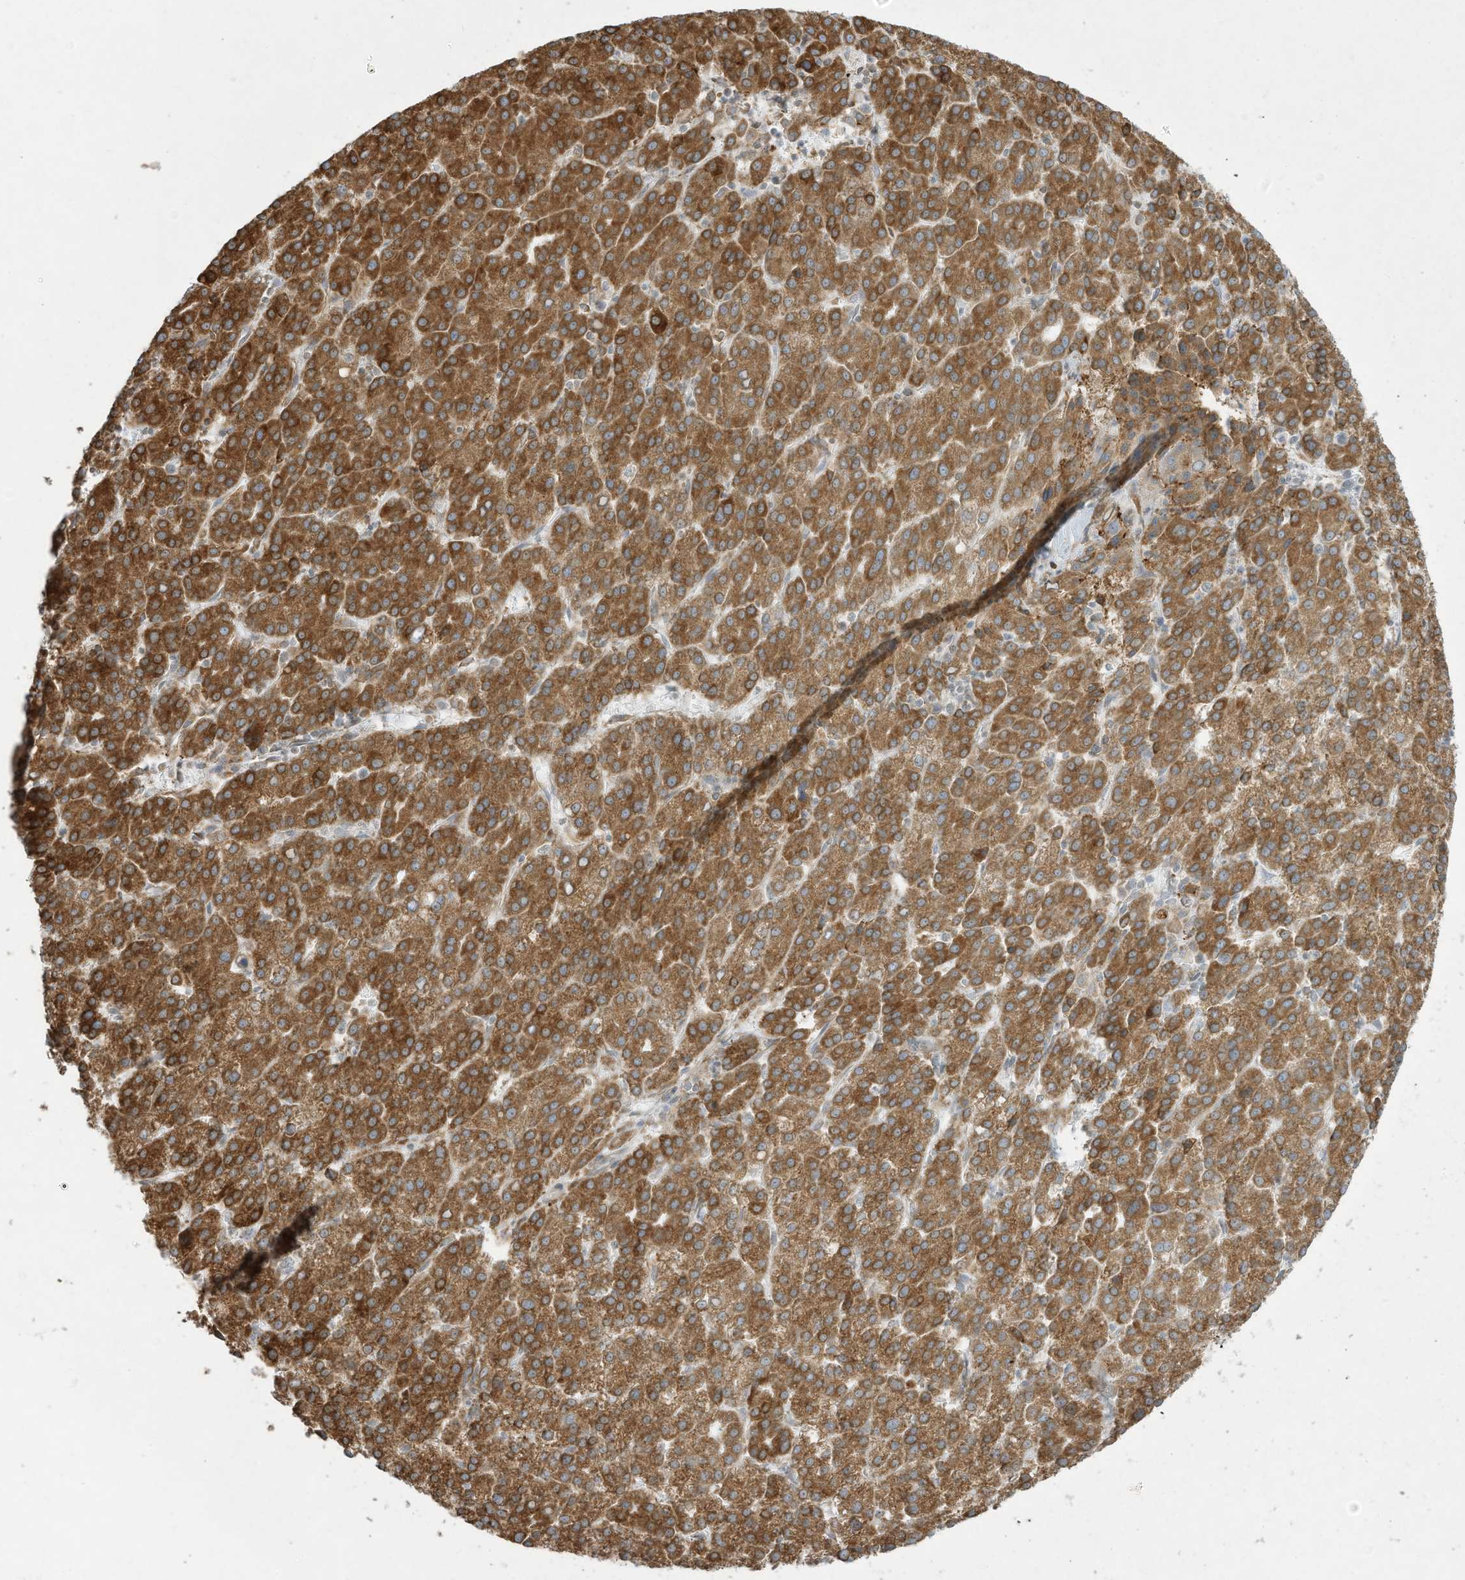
{"staining": {"intensity": "moderate", "quantity": ">75%", "location": "cytoplasmic/membranous"}, "tissue": "liver cancer", "cell_type": "Tumor cells", "image_type": "cancer", "snomed": [{"axis": "morphology", "description": "Carcinoma, Hepatocellular, NOS"}, {"axis": "topography", "description": "Liver"}], "caption": "IHC (DAB) staining of human liver cancer displays moderate cytoplasmic/membranous protein positivity in approximately >75% of tumor cells.", "gene": "PTK6", "patient": {"sex": "female", "age": 58}}